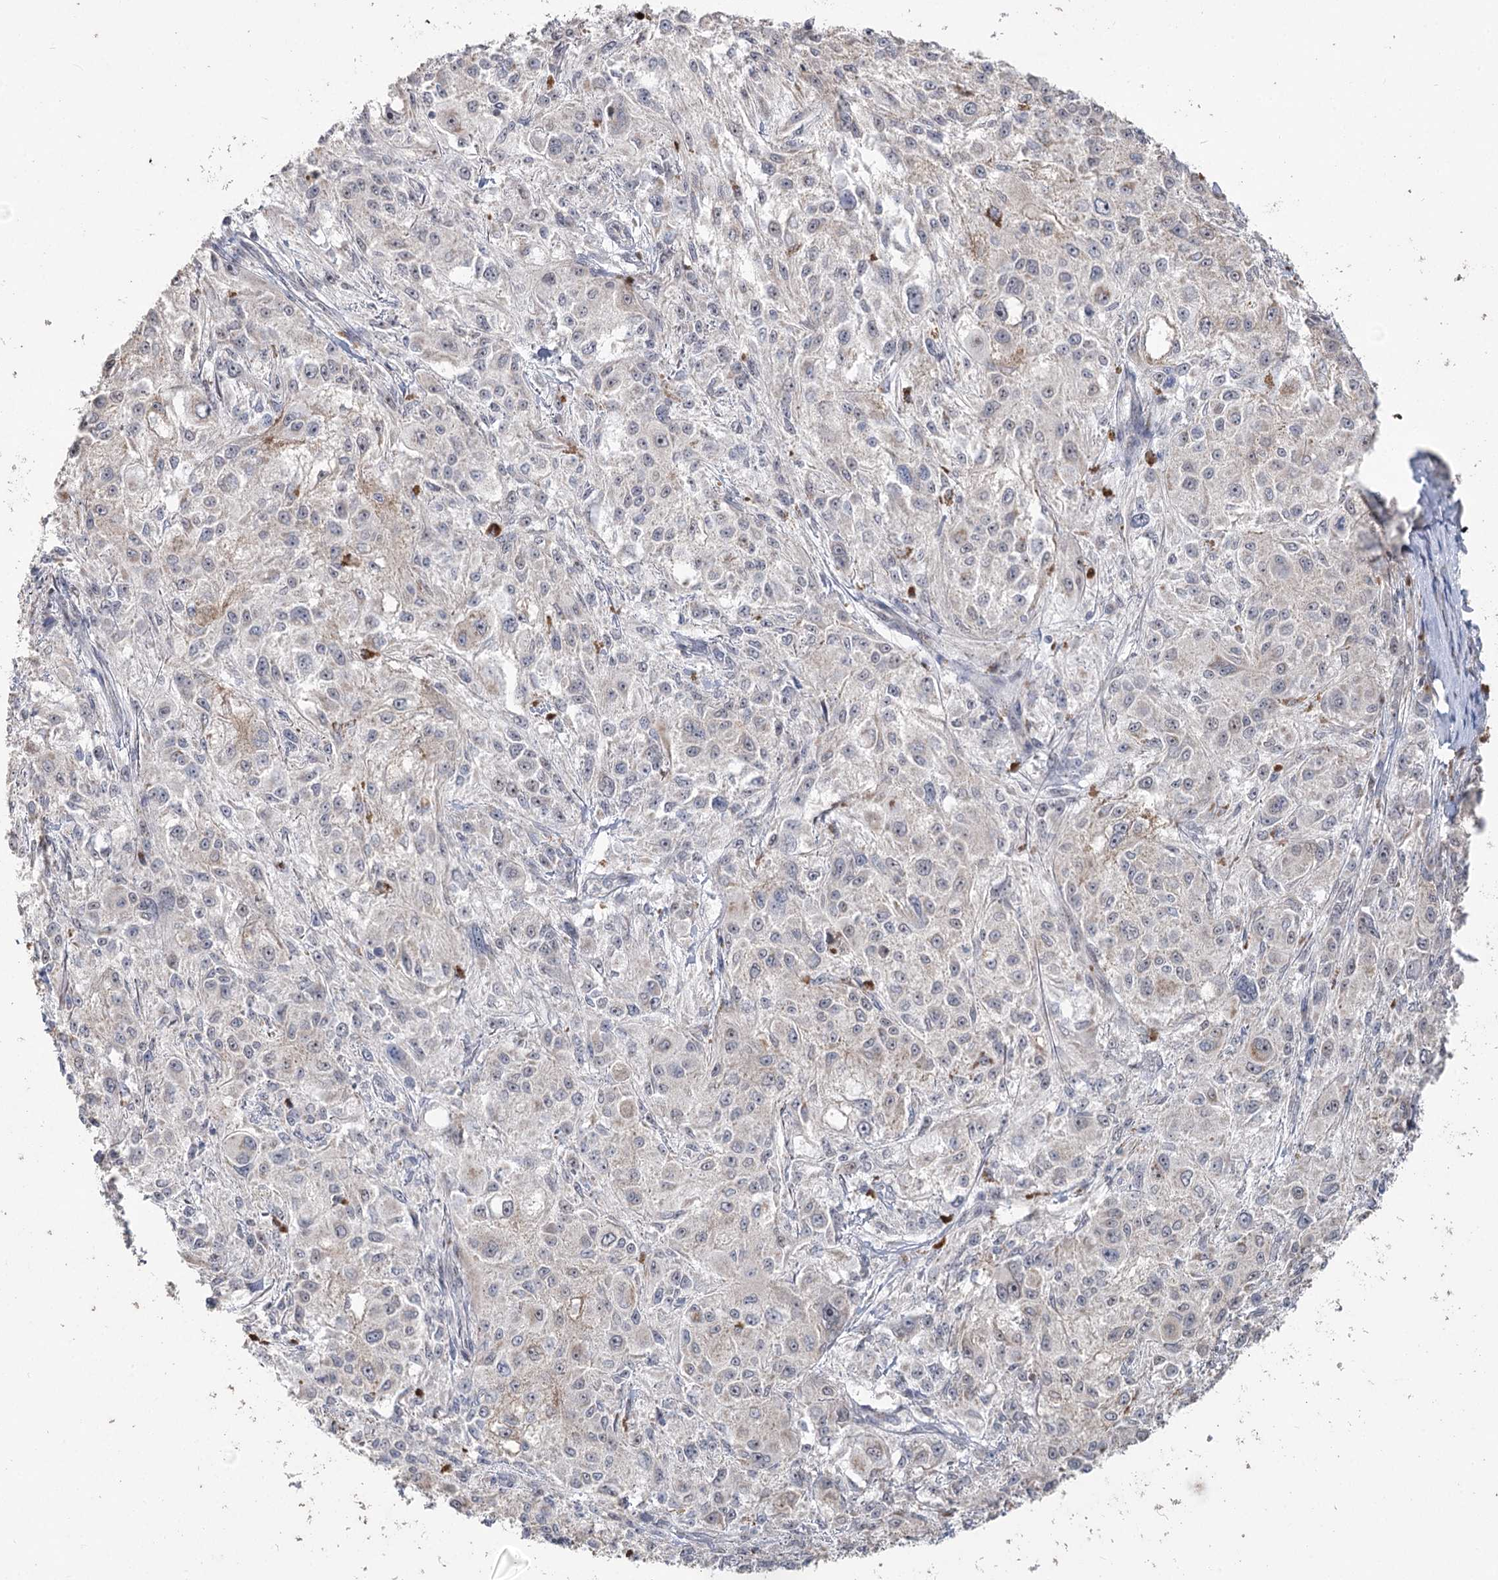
{"staining": {"intensity": "negative", "quantity": "none", "location": "none"}, "tissue": "melanoma", "cell_type": "Tumor cells", "image_type": "cancer", "snomed": [{"axis": "morphology", "description": "Necrosis, NOS"}, {"axis": "morphology", "description": "Malignant melanoma, NOS"}, {"axis": "topography", "description": "Skin"}], "caption": "This histopathology image is of melanoma stained with immunohistochemistry (IHC) to label a protein in brown with the nuclei are counter-stained blue. There is no positivity in tumor cells.", "gene": "RUFY4", "patient": {"sex": "female", "age": 87}}